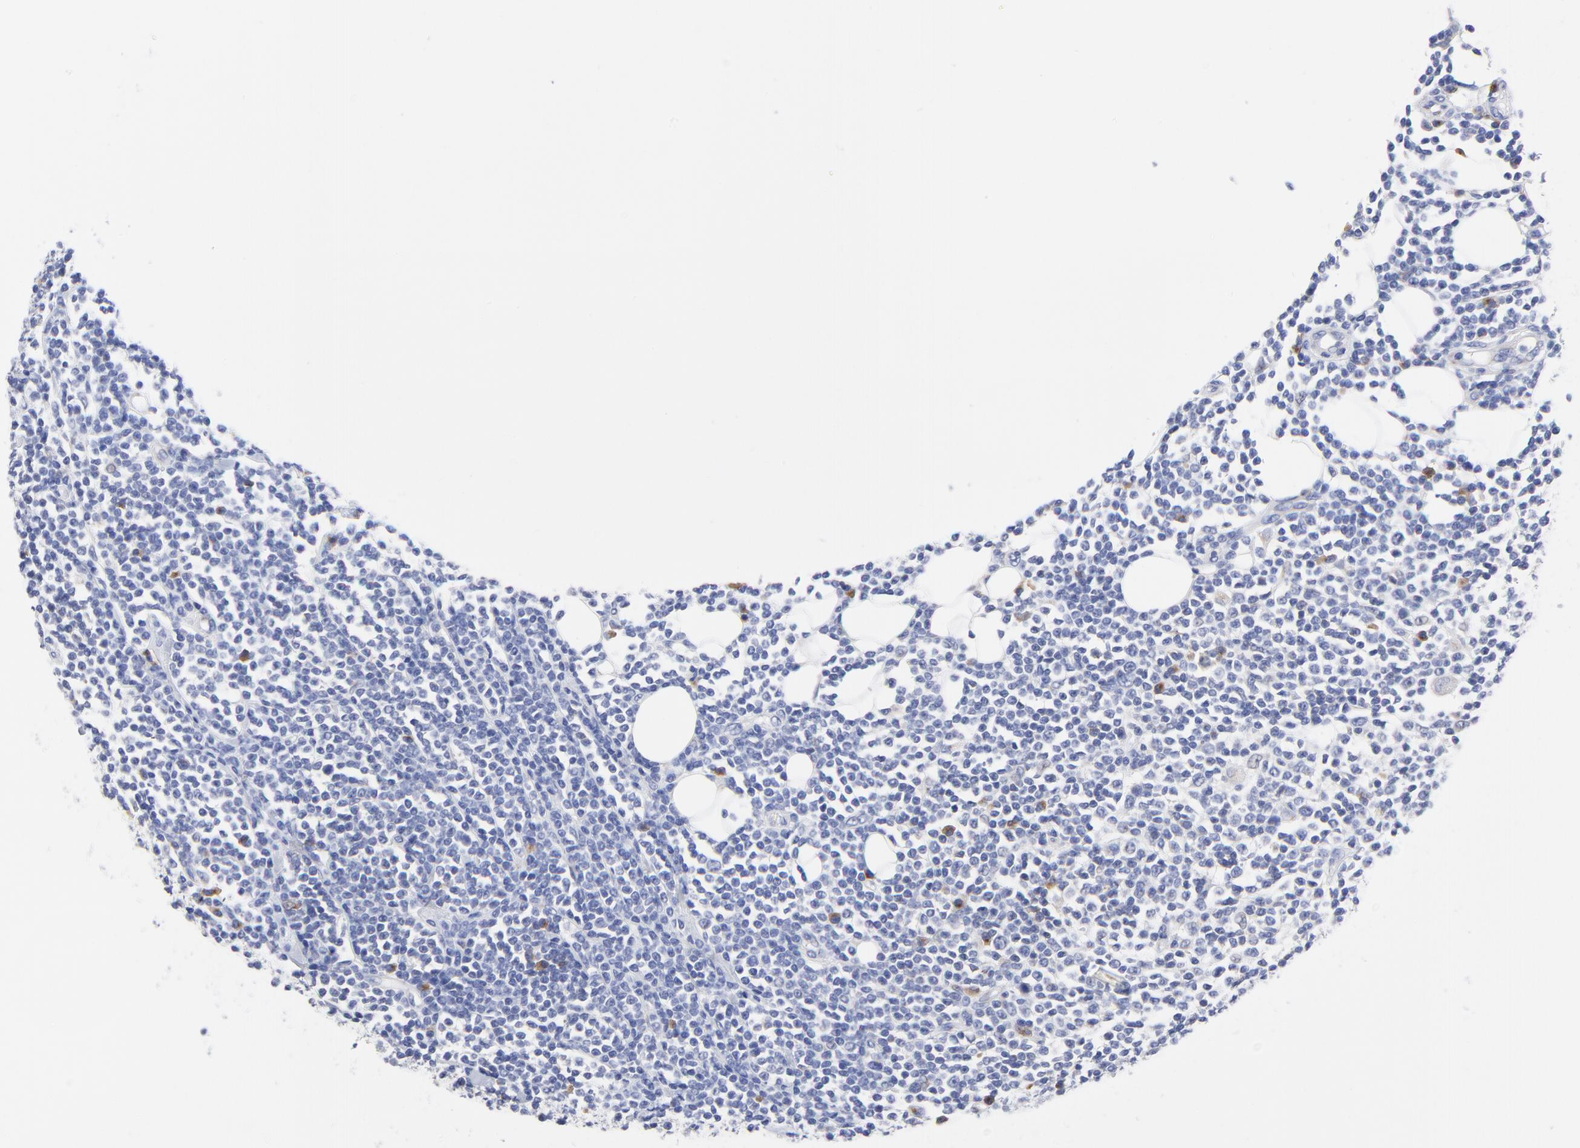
{"staining": {"intensity": "moderate", "quantity": "<25%", "location": "cytoplasmic/membranous"}, "tissue": "lymphoma", "cell_type": "Tumor cells", "image_type": "cancer", "snomed": [{"axis": "morphology", "description": "Malignant lymphoma, non-Hodgkin's type, Low grade"}, {"axis": "topography", "description": "Soft tissue"}], "caption": "Approximately <25% of tumor cells in human low-grade malignant lymphoma, non-Hodgkin's type display moderate cytoplasmic/membranous protein expression as visualized by brown immunohistochemical staining.", "gene": "LAX1", "patient": {"sex": "male", "age": 92}}